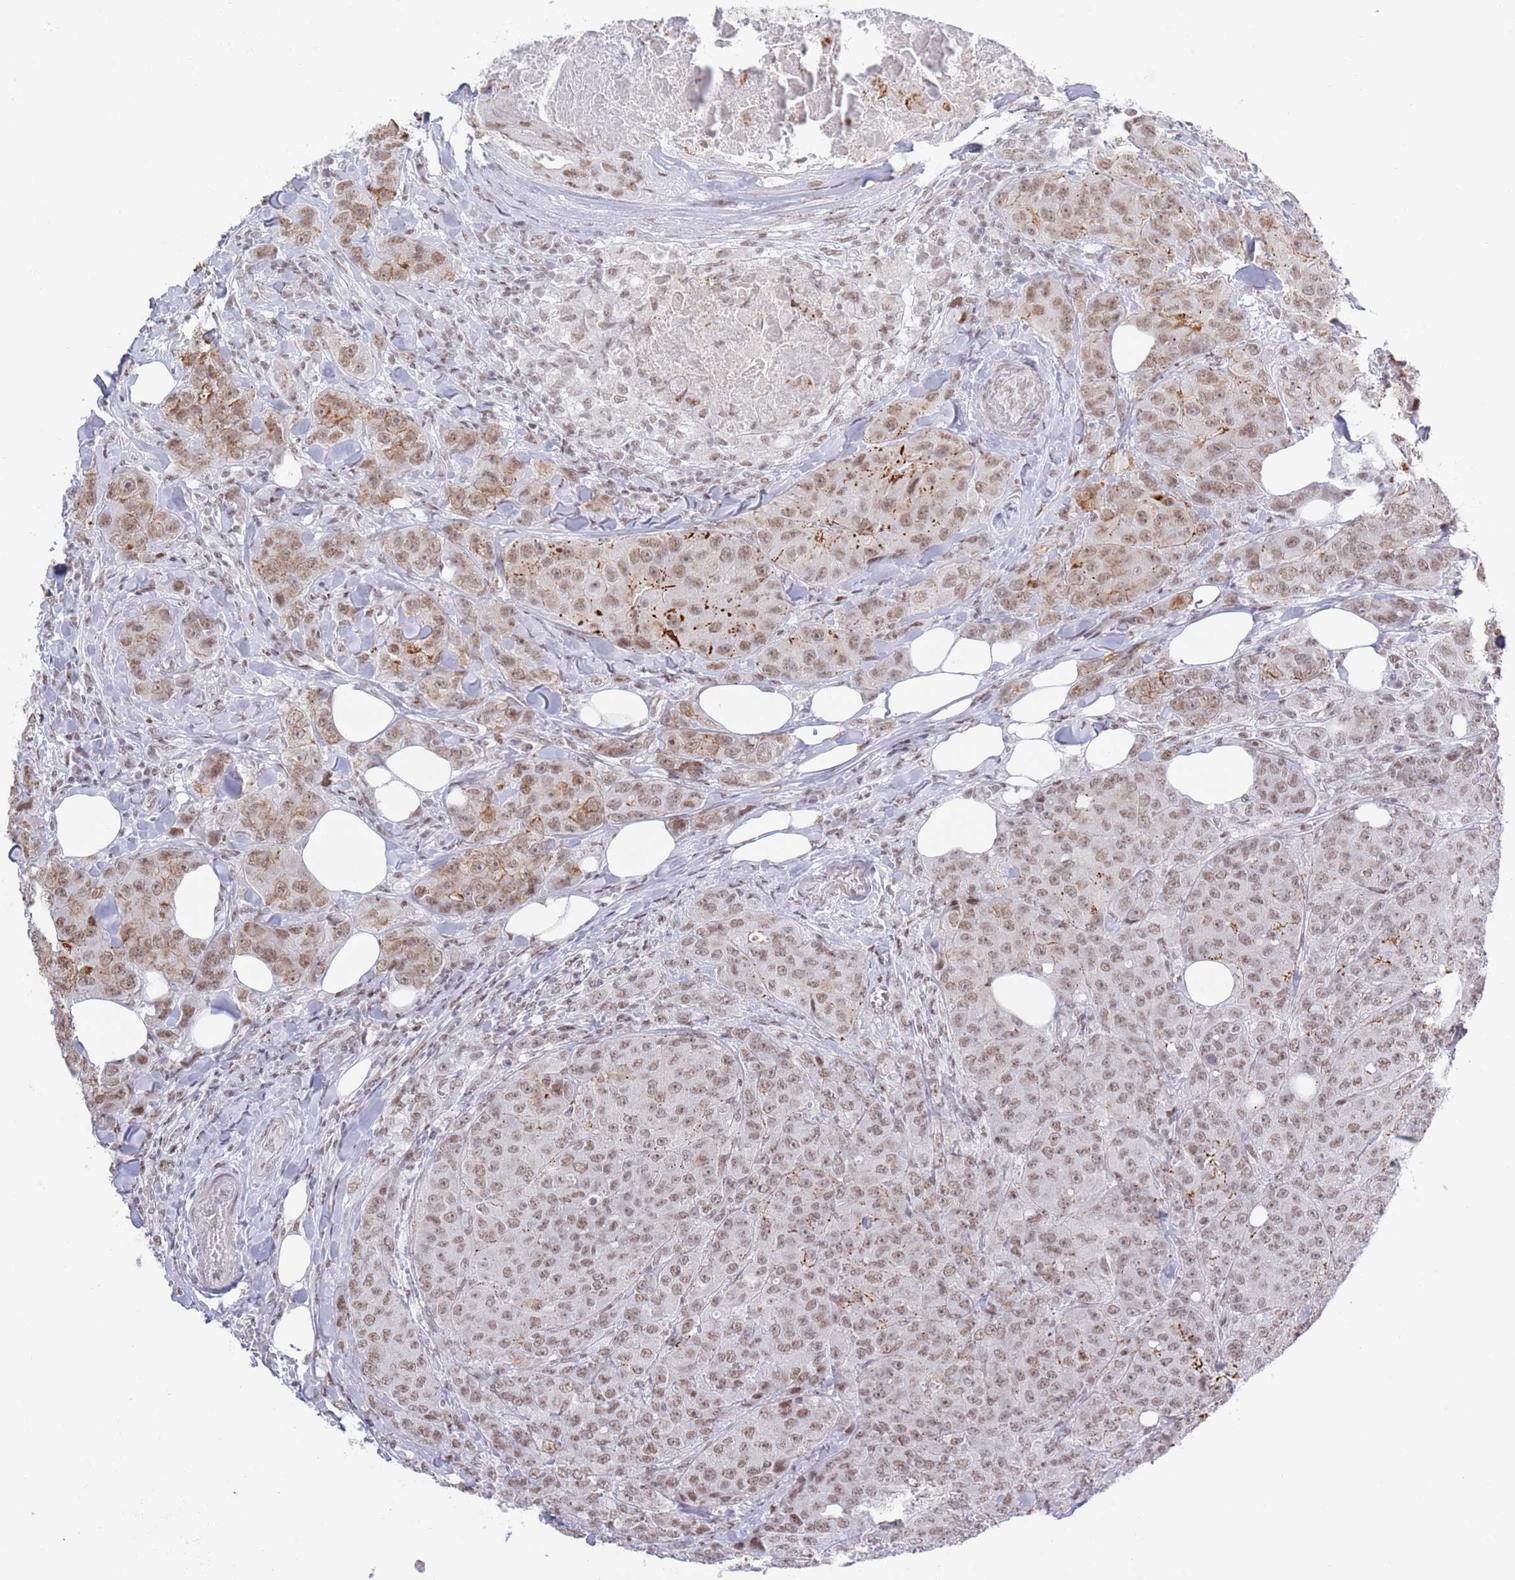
{"staining": {"intensity": "moderate", "quantity": ">75%", "location": "nuclear"}, "tissue": "breast cancer", "cell_type": "Tumor cells", "image_type": "cancer", "snomed": [{"axis": "morphology", "description": "Duct carcinoma"}, {"axis": "topography", "description": "Breast"}], "caption": "Human breast infiltrating ductal carcinoma stained with a protein marker displays moderate staining in tumor cells.", "gene": "ZNF382", "patient": {"sex": "female", "age": 43}}